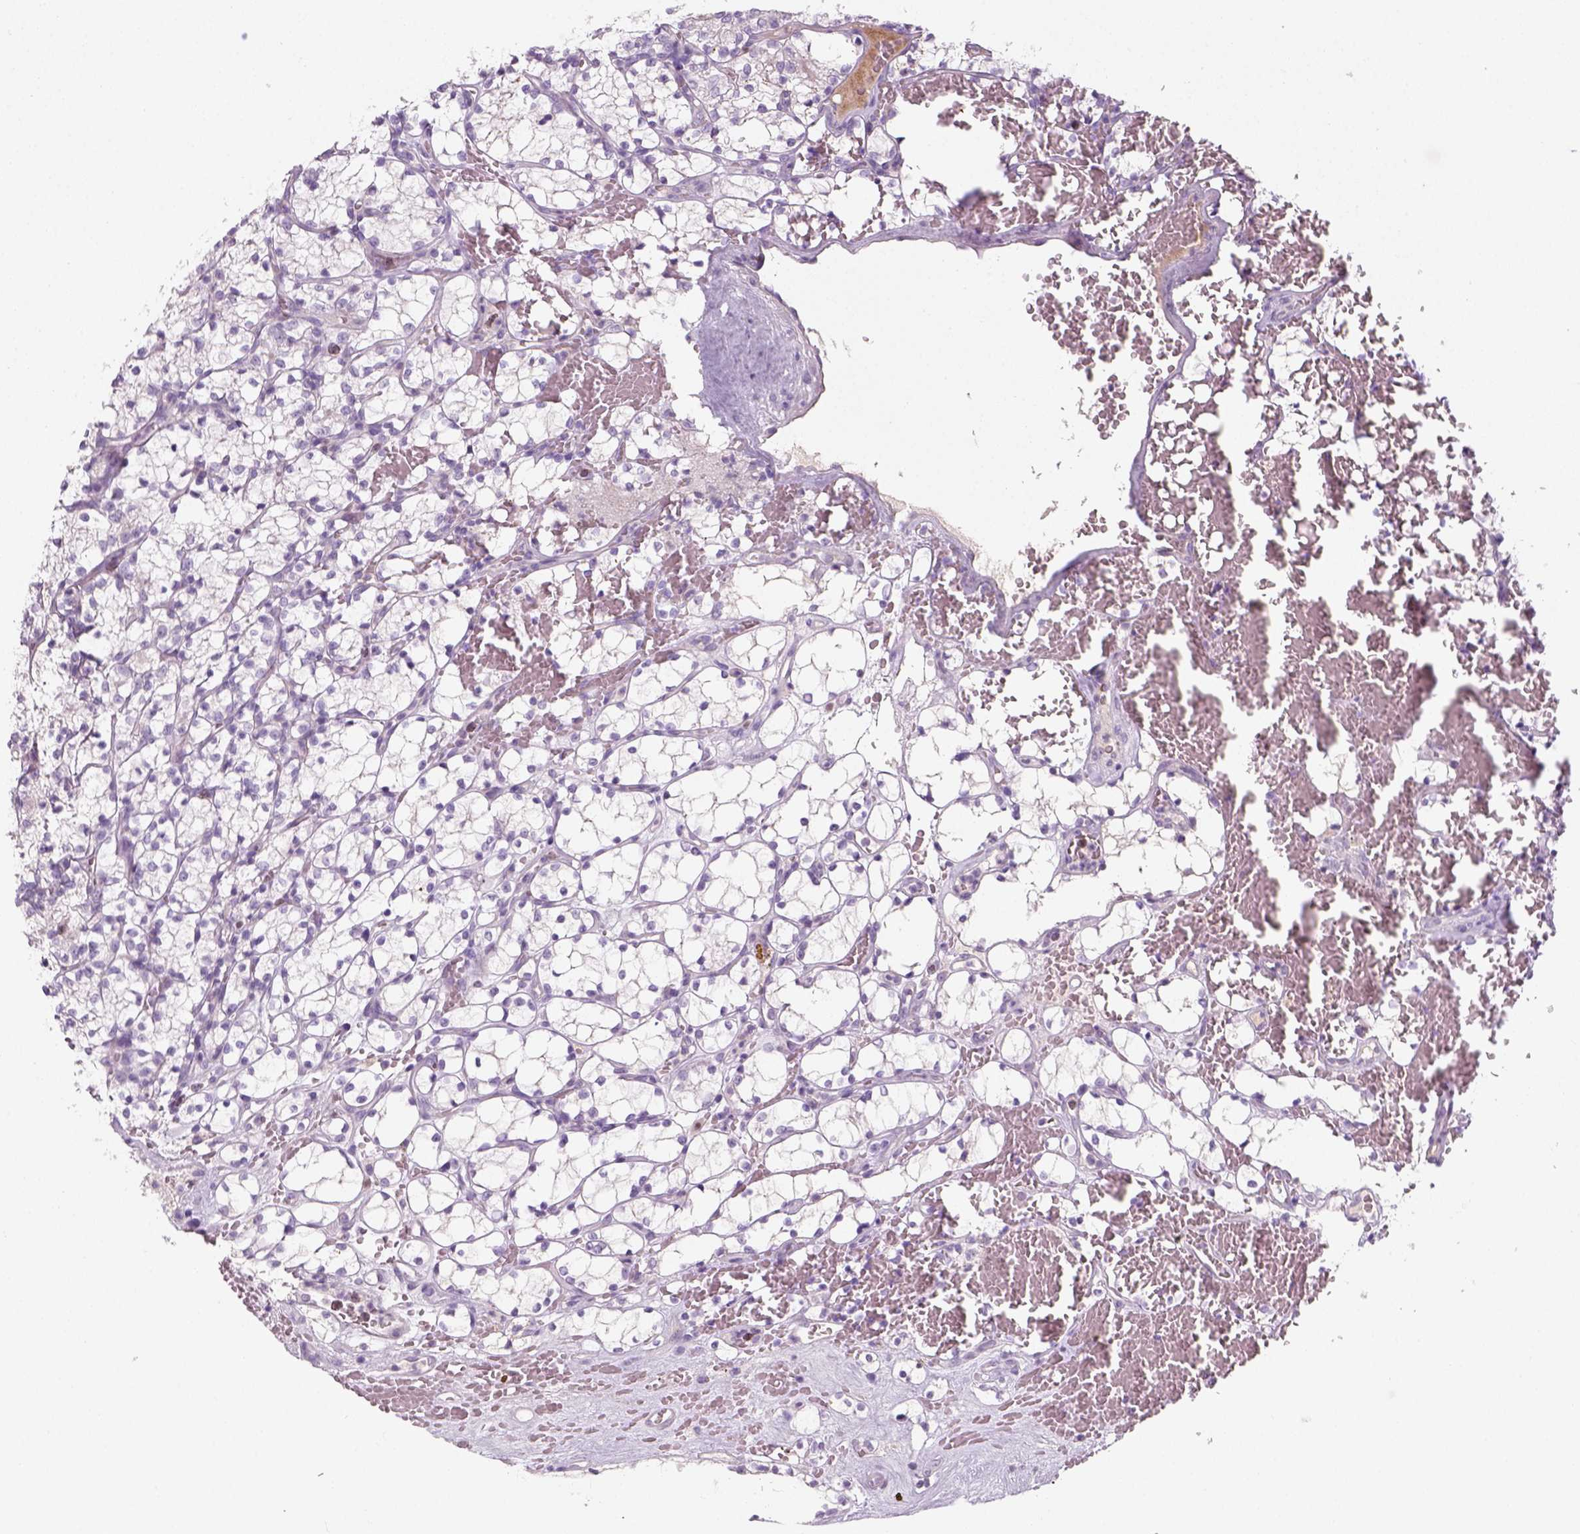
{"staining": {"intensity": "negative", "quantity": "none", "location": "none"}, "tissue": "renal cancer", "cell_type": "Tumor cells", "image_type": "cancer", "snomed": [{"axis": "morphology", "description": "Adenocarcinoma, NOS"}, {"axis": "topography", "description": "Kidney"}], "caption": "Immunohistochemical staining of human renal cancer displays no significant positivity in tumor cells.", "gene": "GFI1B", "patient": {"sex": "female", "age": 69}}